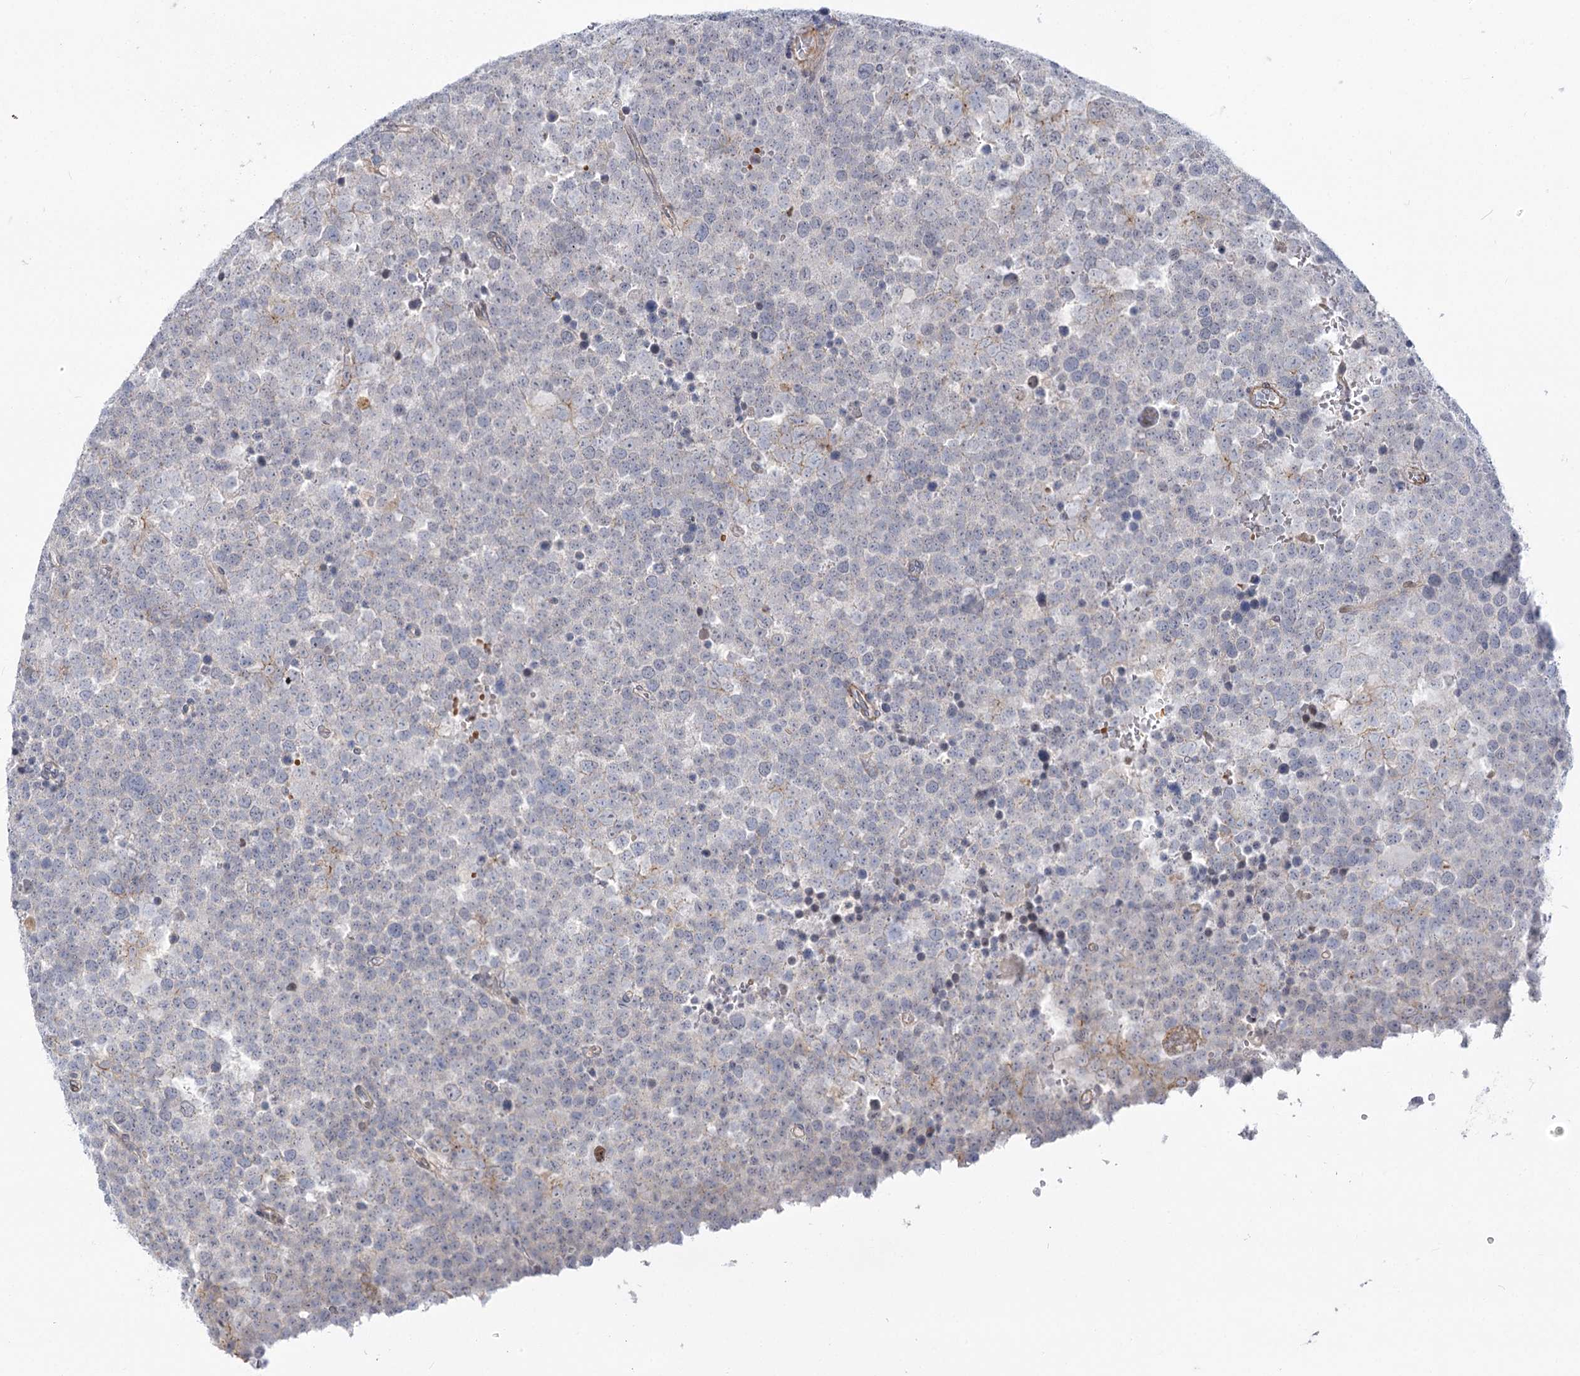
{"staining": {"intensity": "negative", "quantity": "none", "location": "none"}, "tissue": "testis cancer", "cell_type": "Tumor cells", "image_type": "cancer", "snomed": [{"axis": "morphology", "description": "Seminoma, NOS"}, {"axis": "topography", "description": "Testis"}], "caption": "High power microscopy image of an immunohistochemistry (IHC) histopathology image of seminoma (testis), revealing no significant positivity in tumor cells.", "gene": "ARSI", "patient": {"sex": "male", "age": 71}}